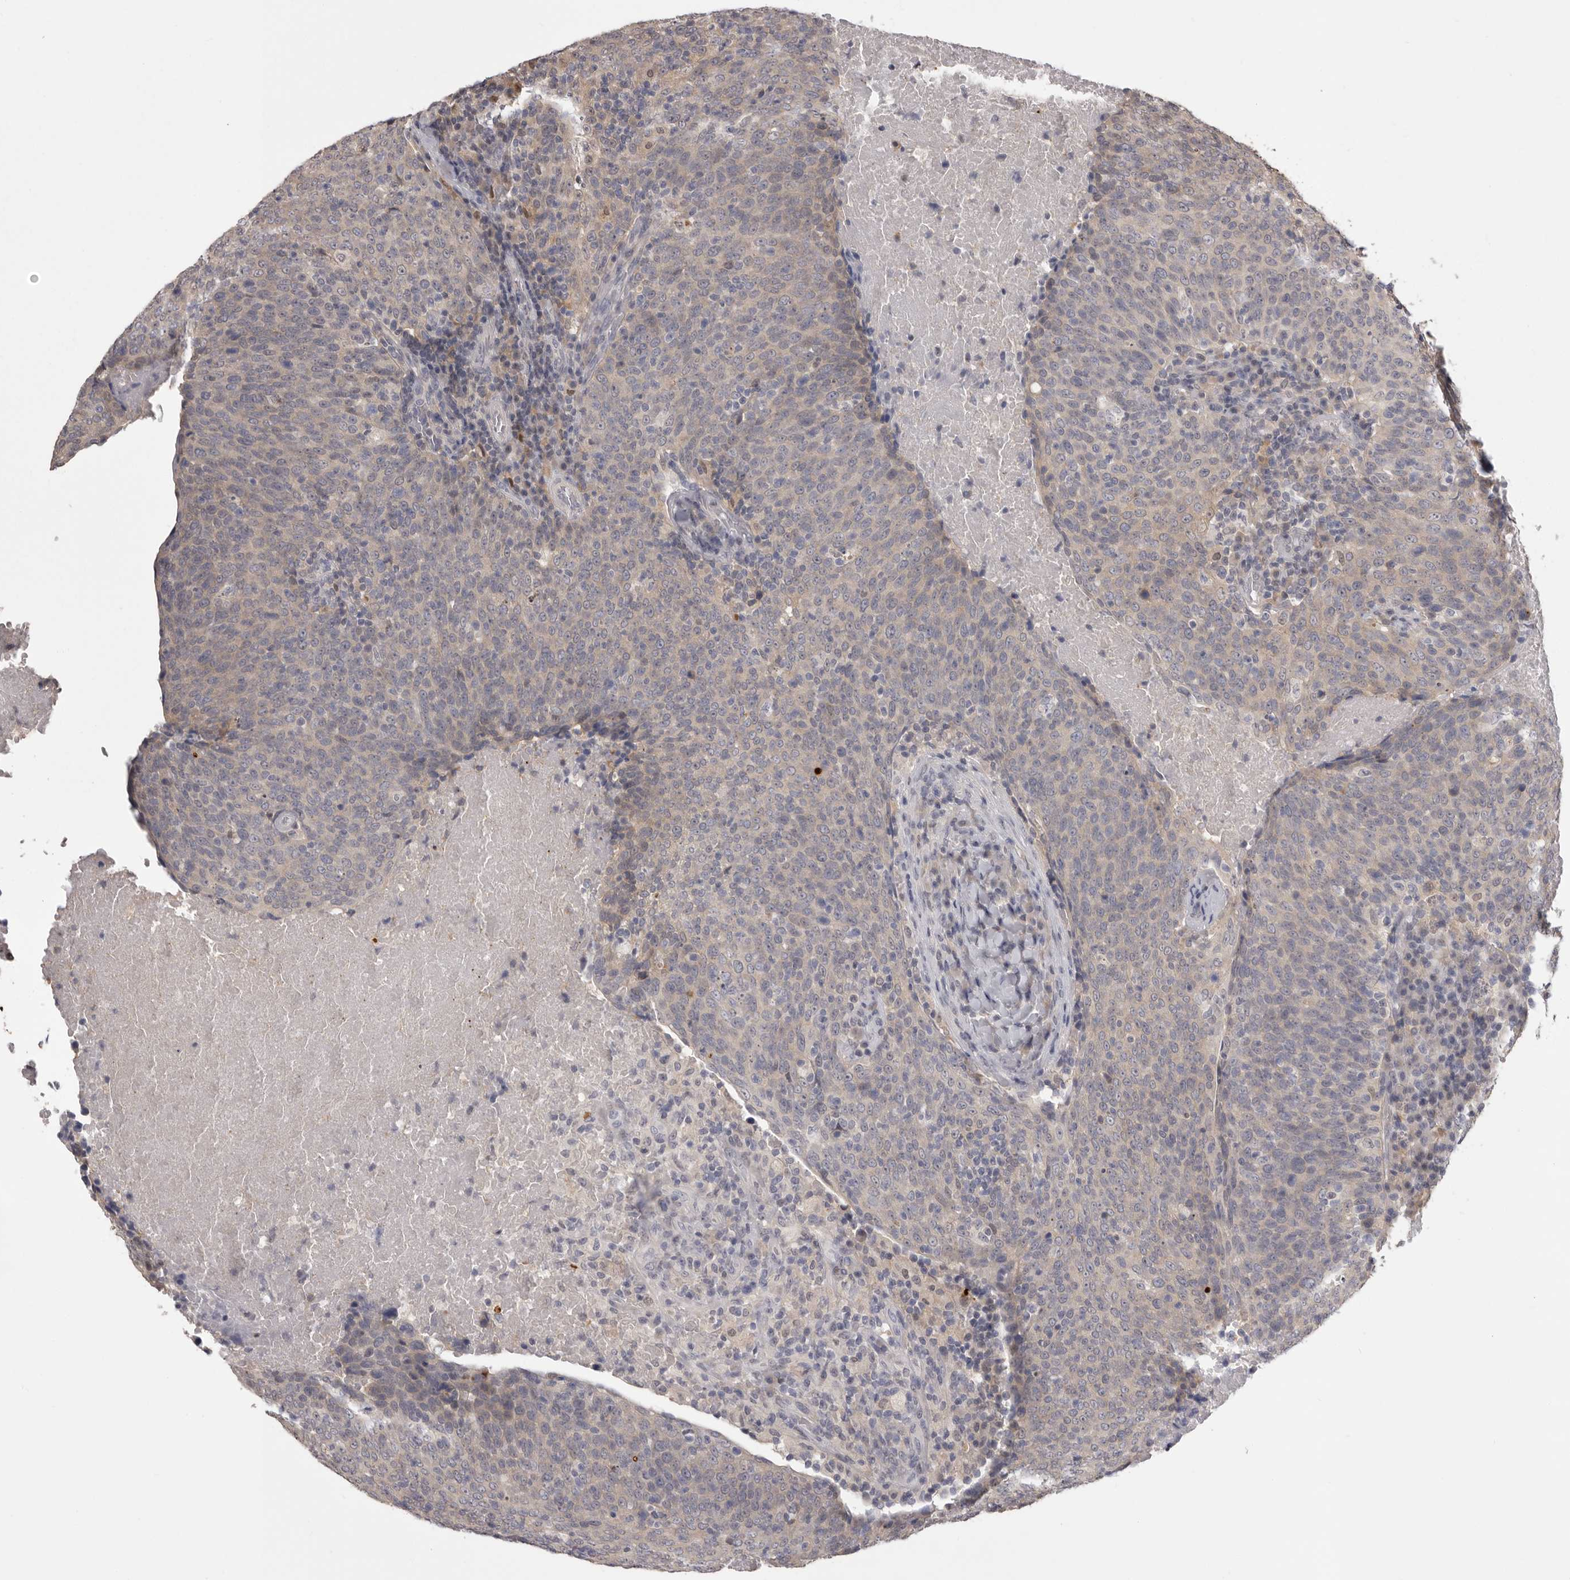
{"staining": {"intensity": "weak", "quantity": "<25%", "location": "cytoplasmic/membranous"}, "tissue": "head and neck cancer", "cell_type": "Tumor cells", "image_type": "cancer", "snomed": [{"axis": "morphology", "description": "Squamous cell carcinoma, NOS"}, {"axis": "morphology", "description": "Squamous cell carcinoma, metastatic, NOS"}, {"axis": "topography", "description": "Lymph node"}, {"axis": "topography", "description": "Head-Neck"}], "caption": "This micrograph is of head and neck metastatic squamous cell carcinoma stained with immunohistochemistry to label a protein in brown with the nuclei are counter-stained blue. There is no staining in tumor cells.", "gene": "MDH1", "patient": {"sex": "male", "age": 62}}